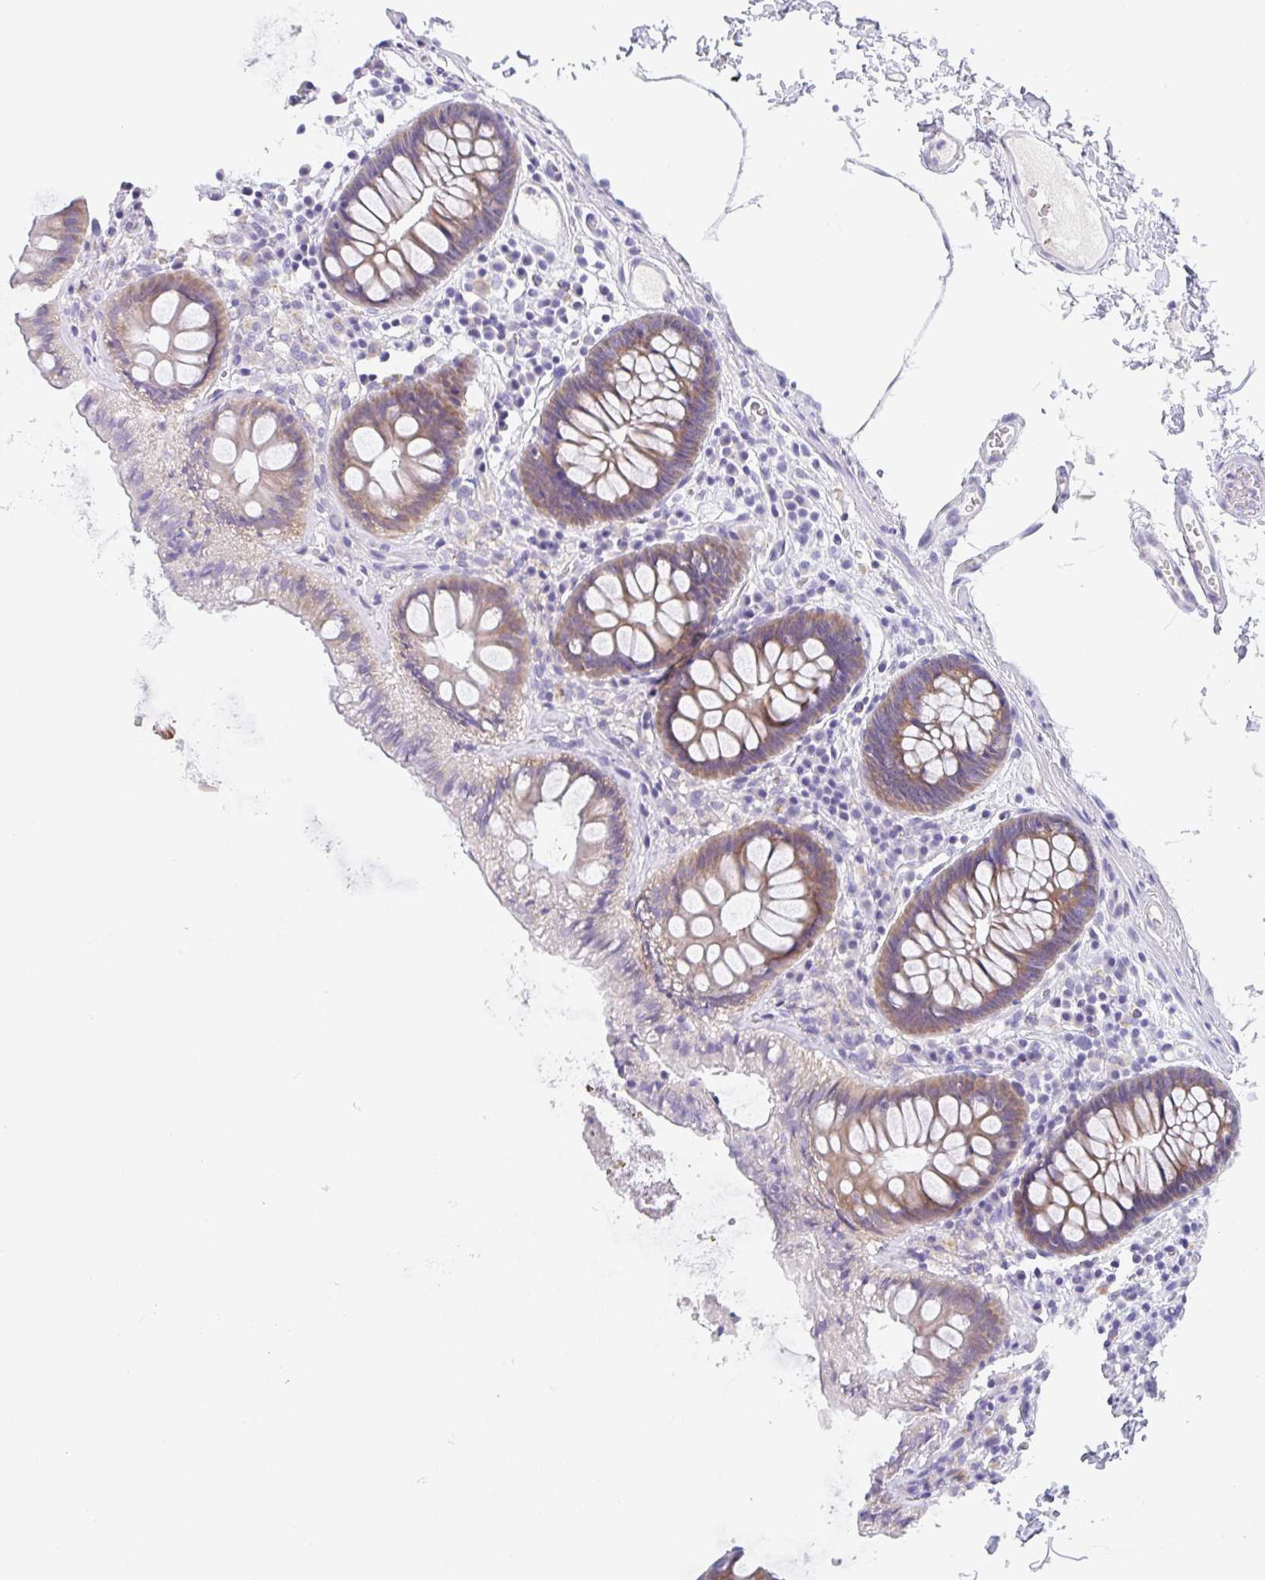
{"staining": {"intensity": "negative", "quantity": "none", "location": "none"}, "tissue": "colon", "cell_type": "Endothelial cells", "image_type": "normal", "snomed": [{"axis": "morphology", "description": "Normal tissue, NOS"}, {"axis": "topography", "description": "Colon"}, {"axis": "topography", "description": "Peripheral nerve tissue"}], "caption": "High magnification brightfield microscopy of unremarkable colon stained with DAB (3,3'-diaminobenzidine) (brown) and counterstained with hematoxylin (blue): endothelial cells show no significant positivity.", "gene": "TRAF4", "patient": {"sex": "male", "age": 84}}